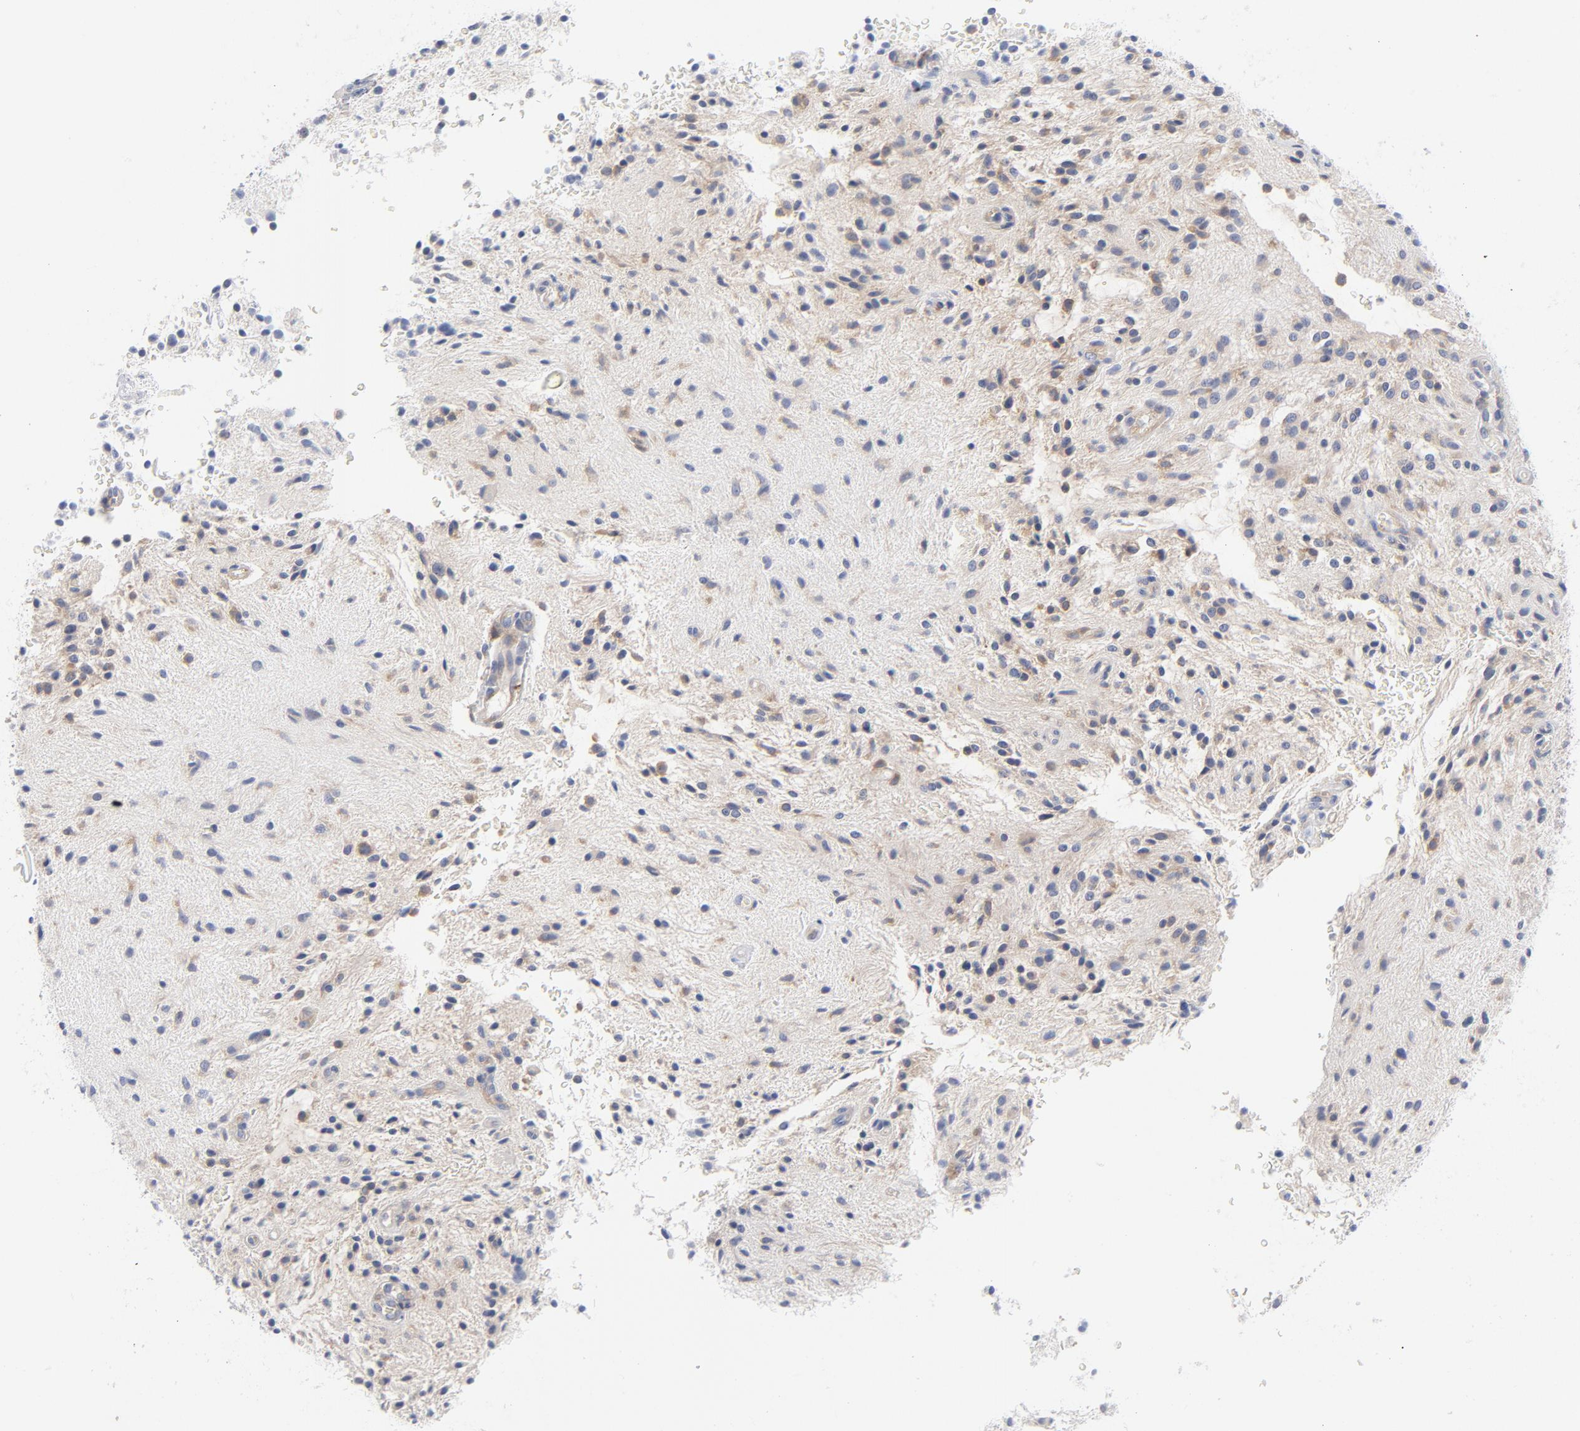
{"staining": {"intensity": "weak", "quantity": "25%-75%", "location": "cytoplasmic/membranous"}, "tissue": "glioma", "cell_type": "Tumor cells", "image_type": "cancer", "snomed": [{"axis": "morphology", "description": "Glioma, malignant, NOS"}, {"axis": "topography", "description": "Cerebellum"}], "caption": "Human glioma stained for a protein (brown) reveals weak cytoplasmic/membranous positive expression in approximately 25%-75% of tumor cells.", "gene": "CD86", "patient": {"sex": "female", "age": 10}}